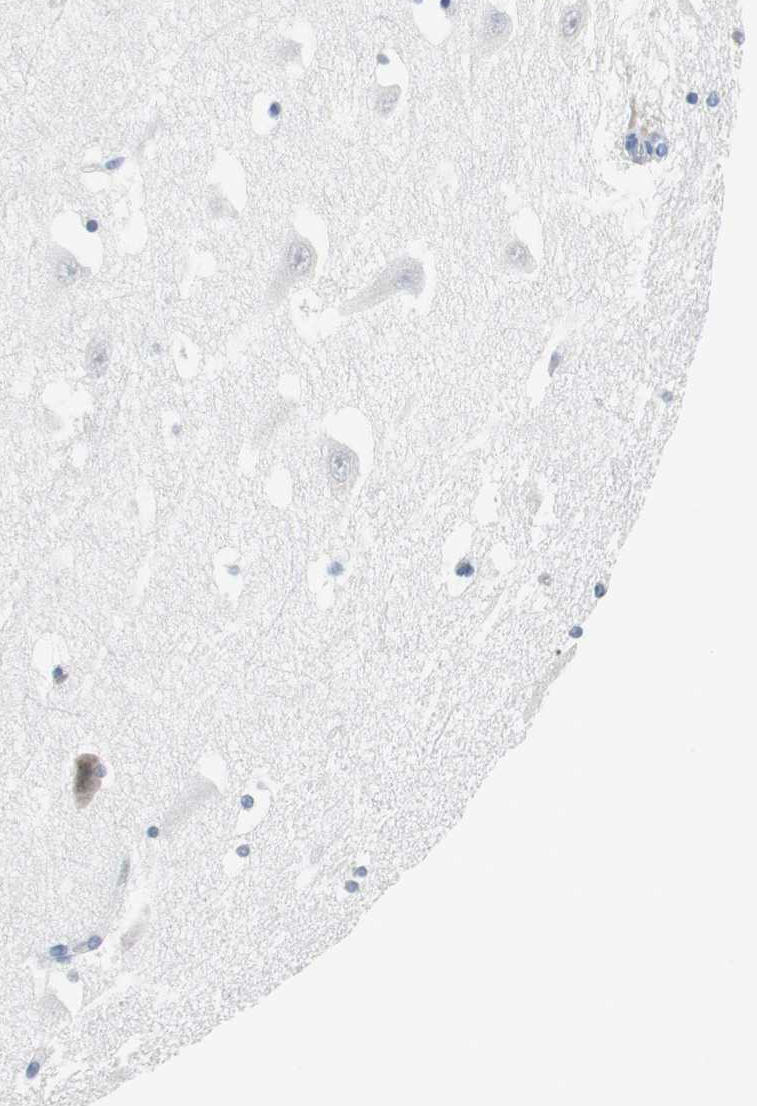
{"staining": {"intensity": "weak", "quantity": "<25%", "location": "cytoplasmic/membranous"}, "tissue": "hippocampus", "cell_type": "Glial cells", "image_type": "normal", "snomed": [{"axis": "morphology", "description": "Normal tissue, NOS"}, {"axis": "topography", "description": "Hippocampus"}], "caption": "DAB (3,3'-diaminobenzidine) immunohistochemical staining of unremarkable human hippocampus shows no significant positivity in glial cells. Brightfield microscopy of IHC stained with DAB (brown) and hematoxylin (blue), captured at high magnification.", "gene": "ORM1", "patient": {"sex": "male", "age": 45}}